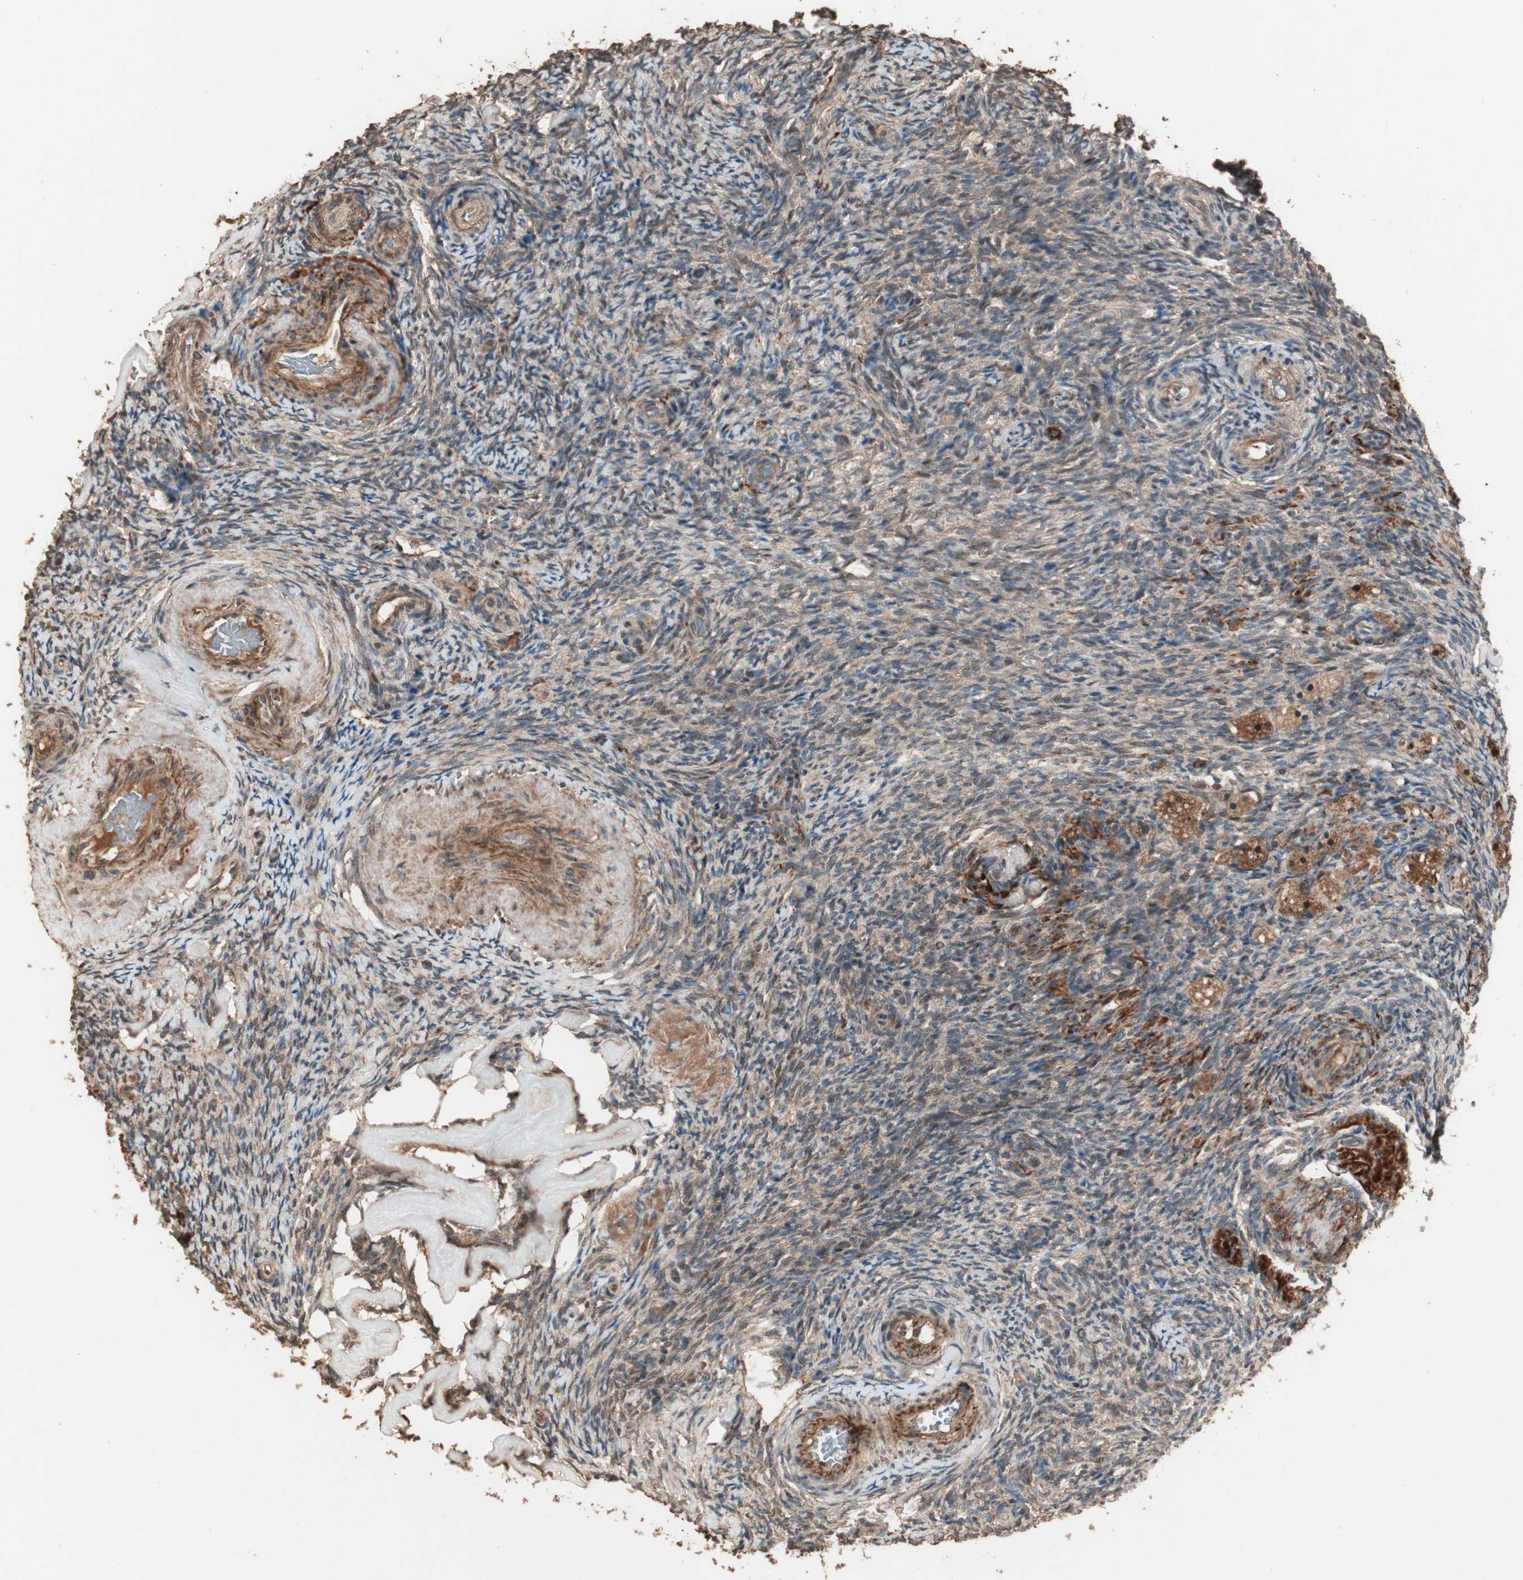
{"staining": {"intensity": "moderate", "quantity": "25%-75%", "location": "cytoplasmic/membranous,nuclear"}, "tissue": "ovary", "cell_type": "Ovarian stroma cells", "image_type": "normal", "snomed": [{"axis": "morphology", "description": "Normal tissue, NOS"}, {"axis": "topography", "description": "Ovary"}], "caption": "Immunohistochemistry of normal human ovary demonstrates medium levels of moderate cytoplasmic/membranous,nuclear expression in about 25%-75% of ovarian stroma cells.", "gene": "USP20", "patient": {"sex": "female", "age": 60}}